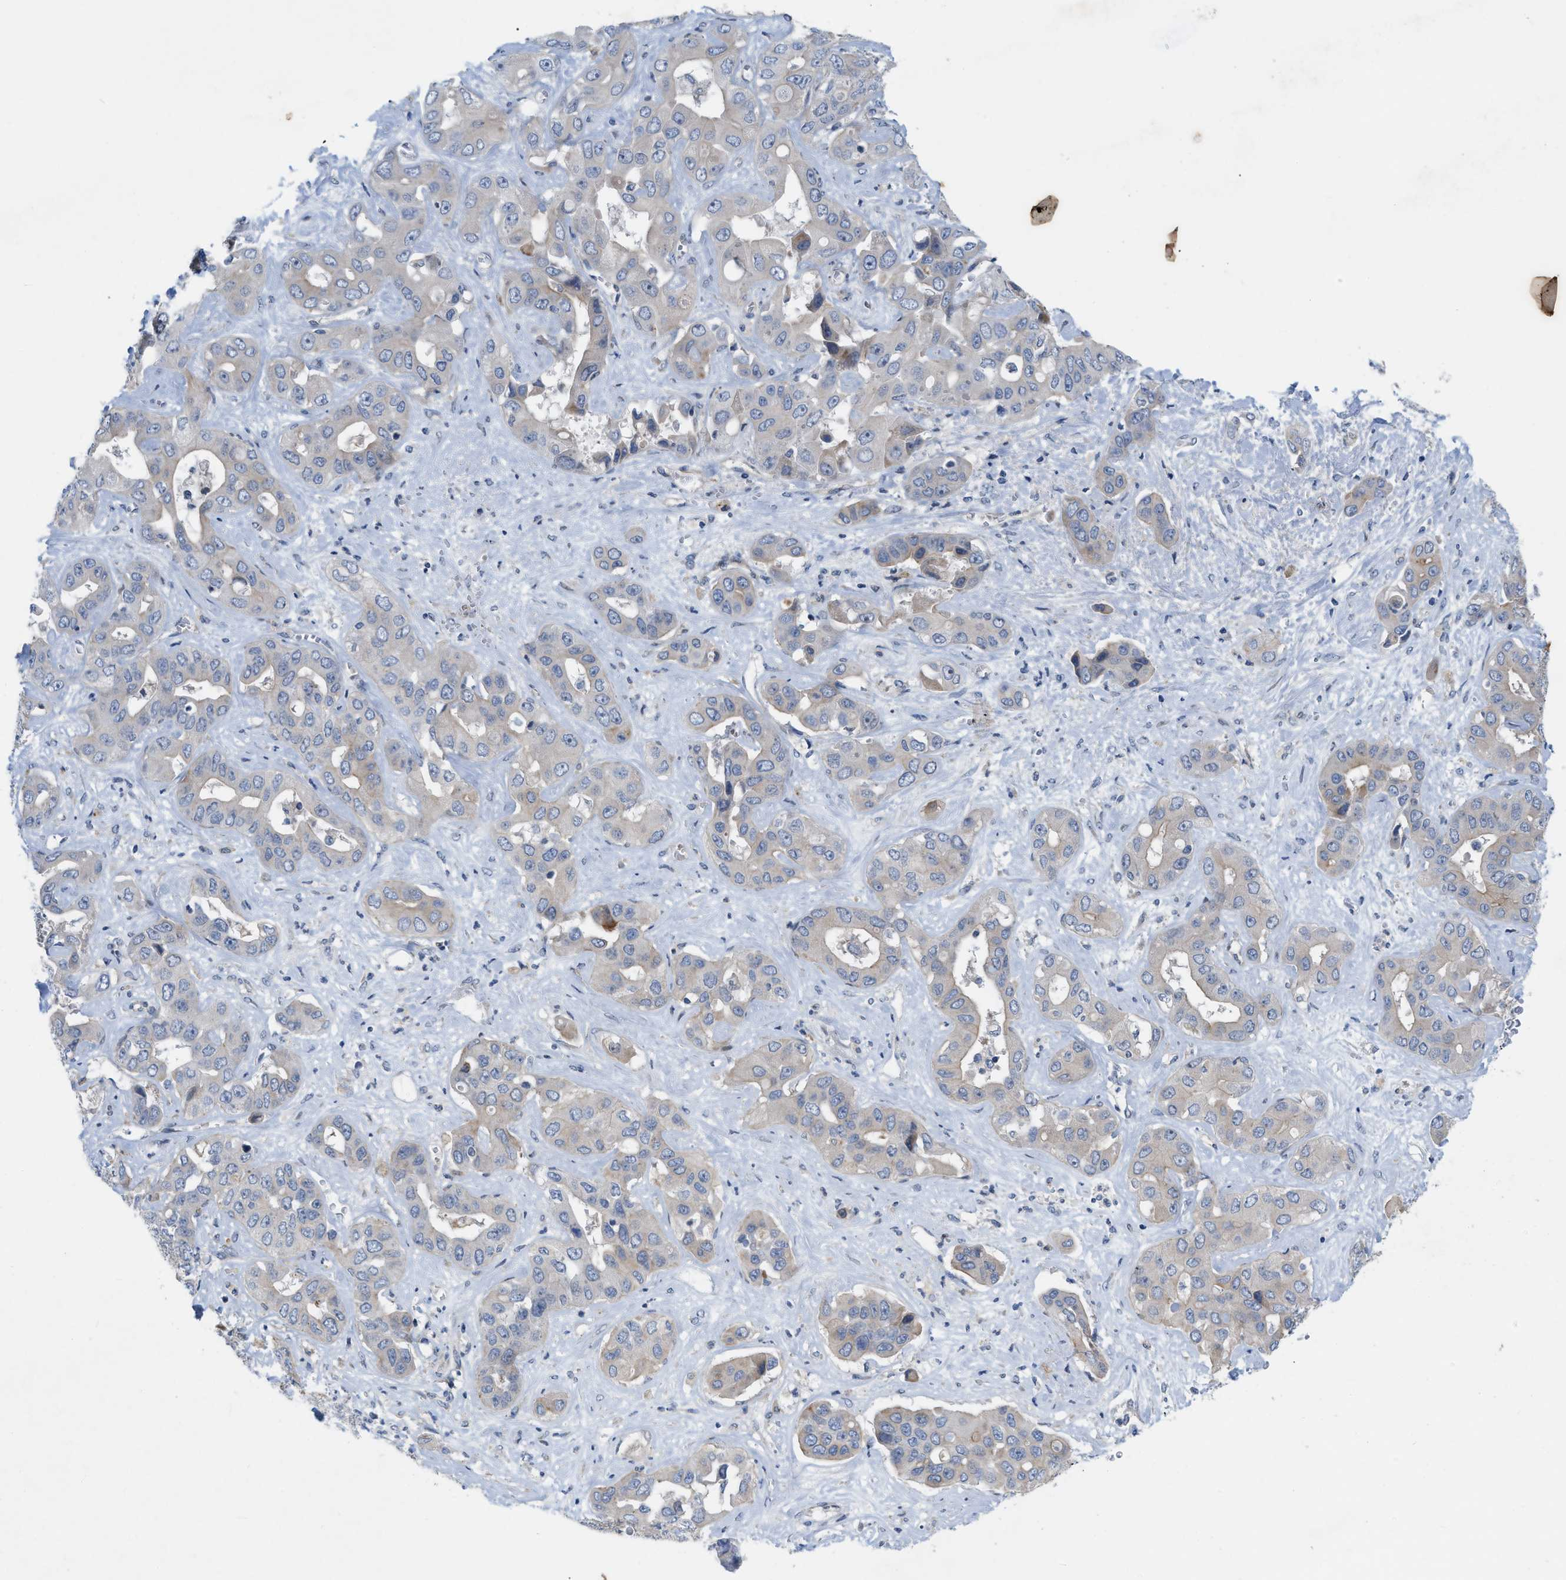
{"staining": {"intensity": "negative", "quantity": "none", "location": "none"}, "tissue": "liver cancer", "cell_type": "Tumor cells", "image_type": "cancer", "snomed": [{"axis": "morphology", "description": "Cholangiocarcinoma"}, {"axis": "topography", "description": "Liver"}], "caption": "The photomicrograph demonstrates no significant expression in tumor cells of liver cancer.", "gene": "NDEL1", "patient": {"sex": "female", "age": 52}}